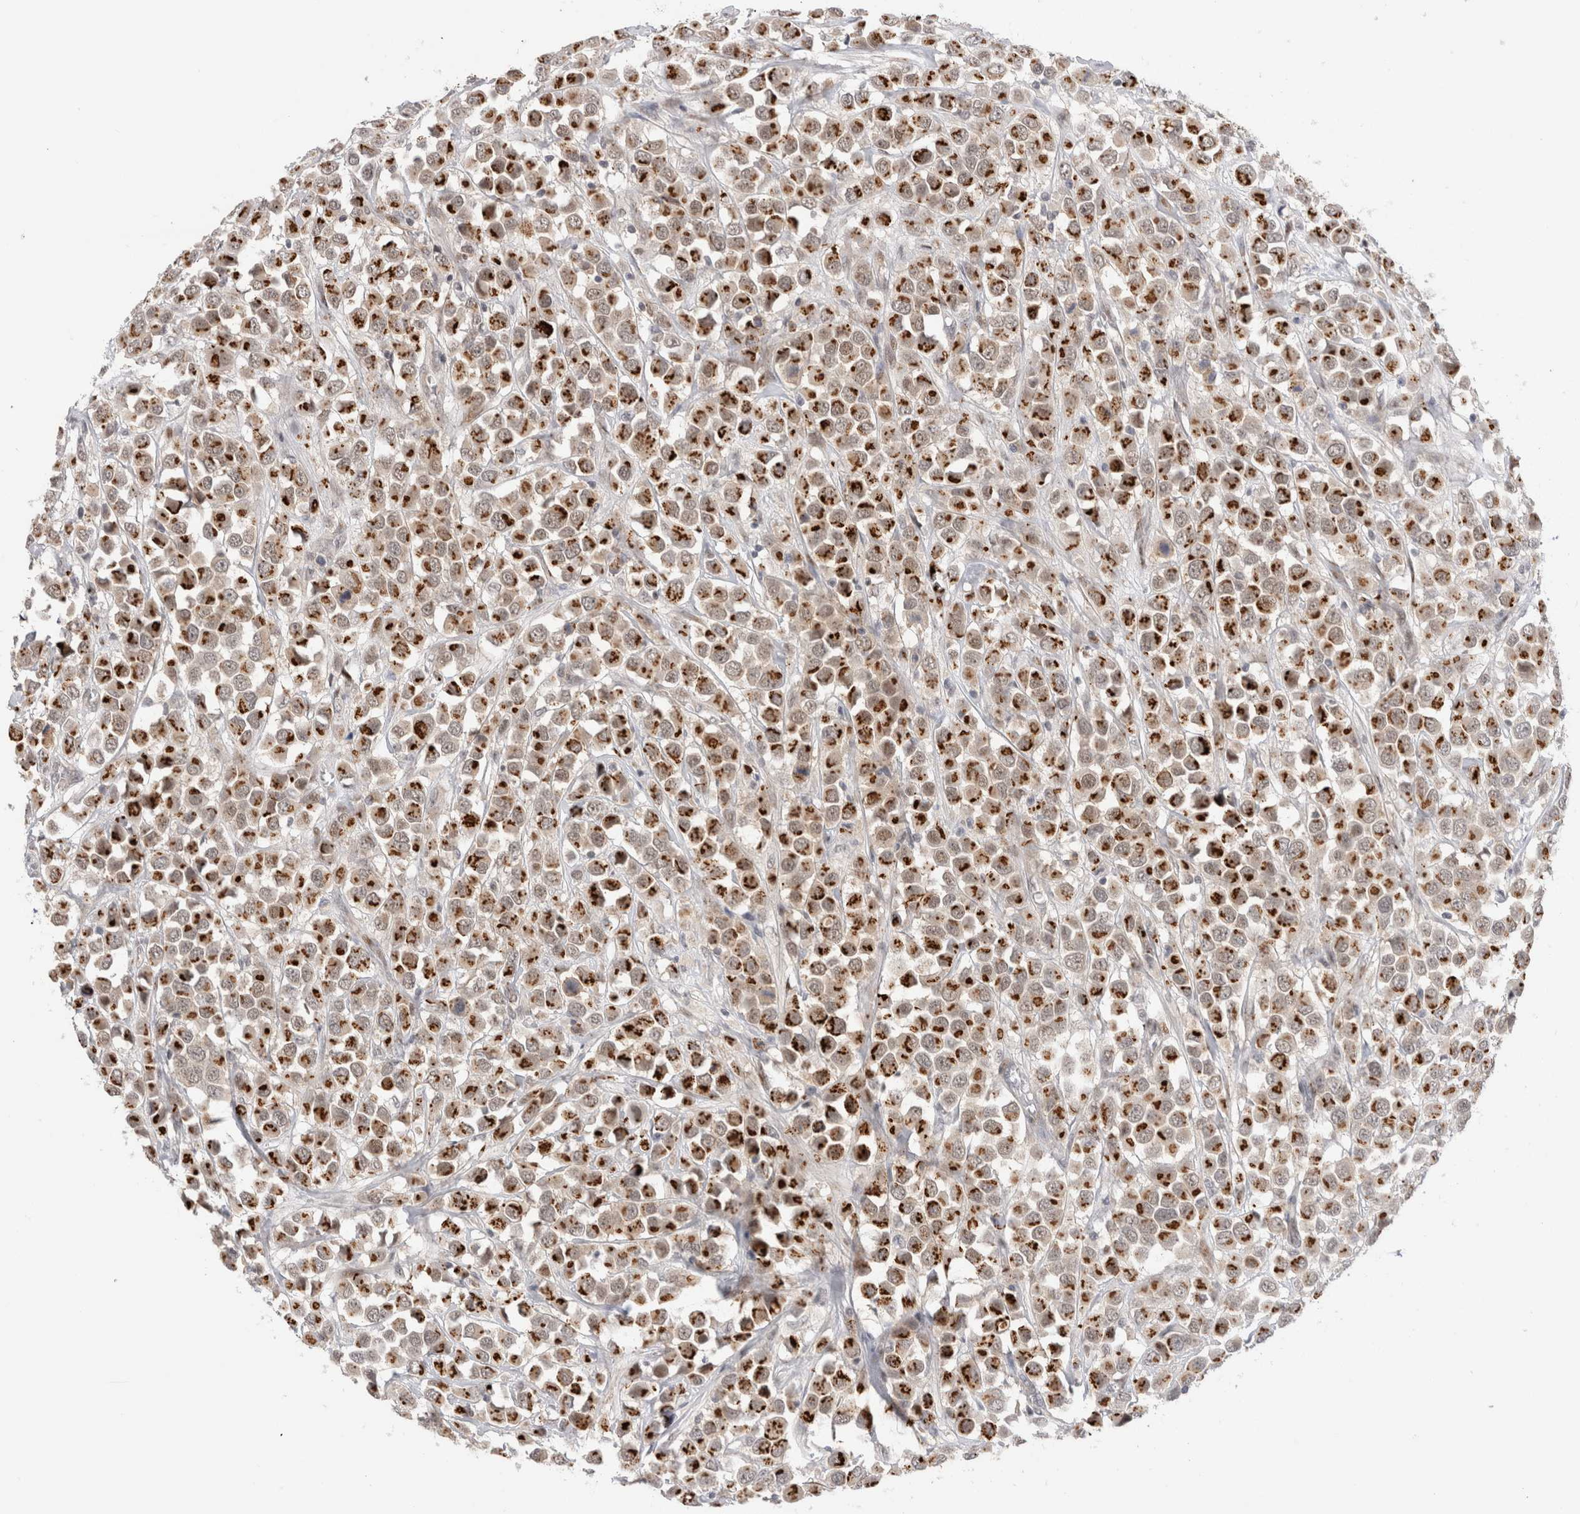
{"staining": {"intensity": "strong", "quantity": ">75%", "location": "cytoplasmic/membranous"}, "tissue": "breast cancer", "cell_type": "Tumor cells", "image_type": "cancer", "snomed": [{"axis": "morphology", "description": "Duct carcinoma"}, {"axis": "topography", "description": "Breast"}], "caption": "Breast cancer was stained to show a protein in brown. There is high levels of strong cytoplasmic/membranous staining in approximately >75% of tumor cells.", "gene": "VPS28", "patient": {"sex": "female", "age": 61}}